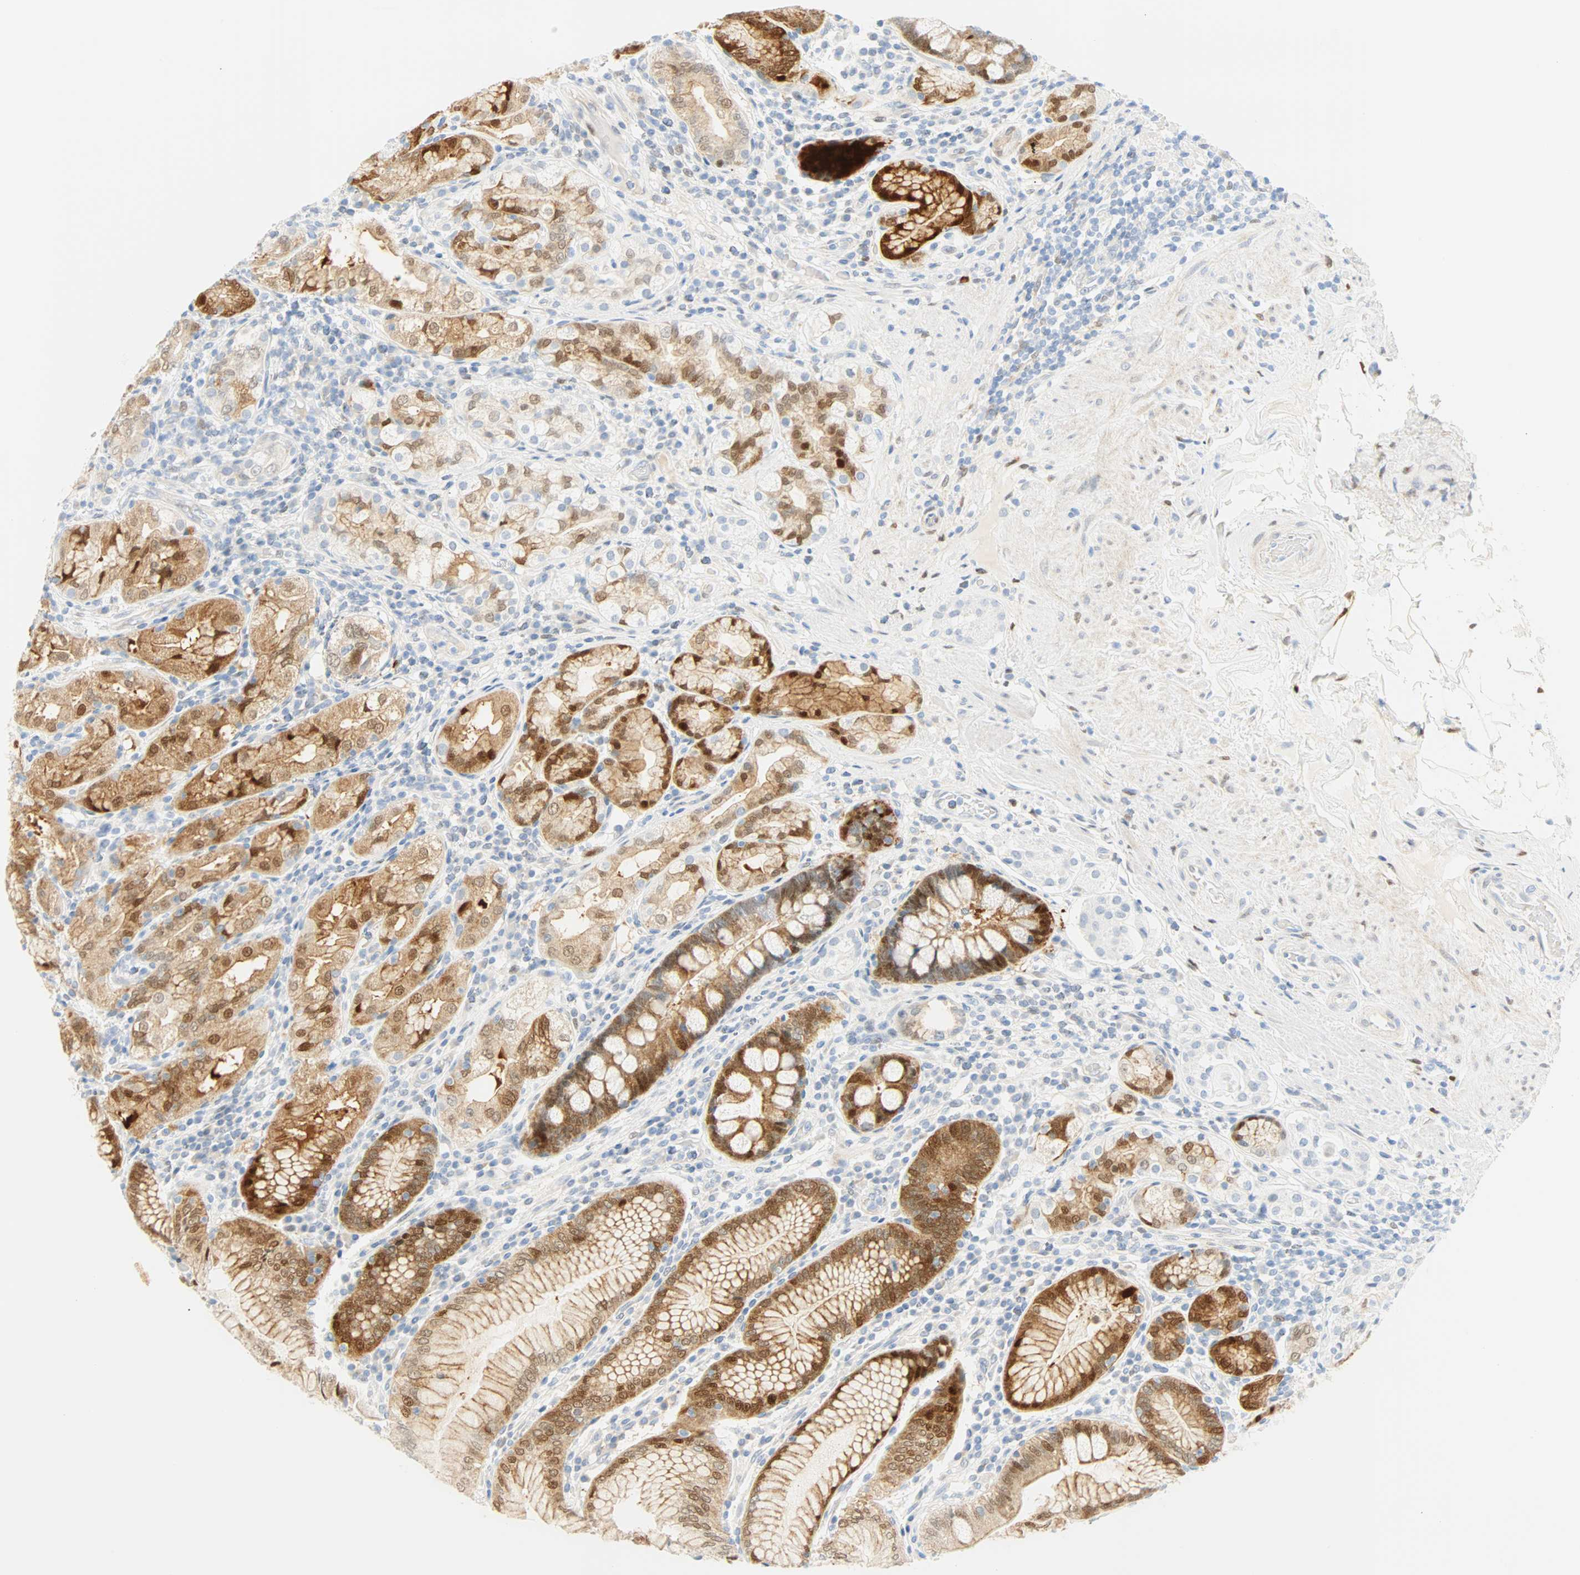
{"staining": {"intensity": "moderate", "quantity": "25%-75%", "location": "cytoplasmic/membranous,nuclear"}, "tissue": "stomach", "cell_type": "Glandular cells", "image_type": "normal", "snomed": [{"axis": "morphology", "description": "Normal tissue, NOS"}, {"axis": "topography", "description": "Stomach, lower"}], "caption": "Moderate cytoplasmic/membranous,nuclear staining is identified in approximately 25%-75% of glandular cells in unremarkable stomach.", "gene": "SELENBP1", "patient": {"sex": "female", "age": 76}}